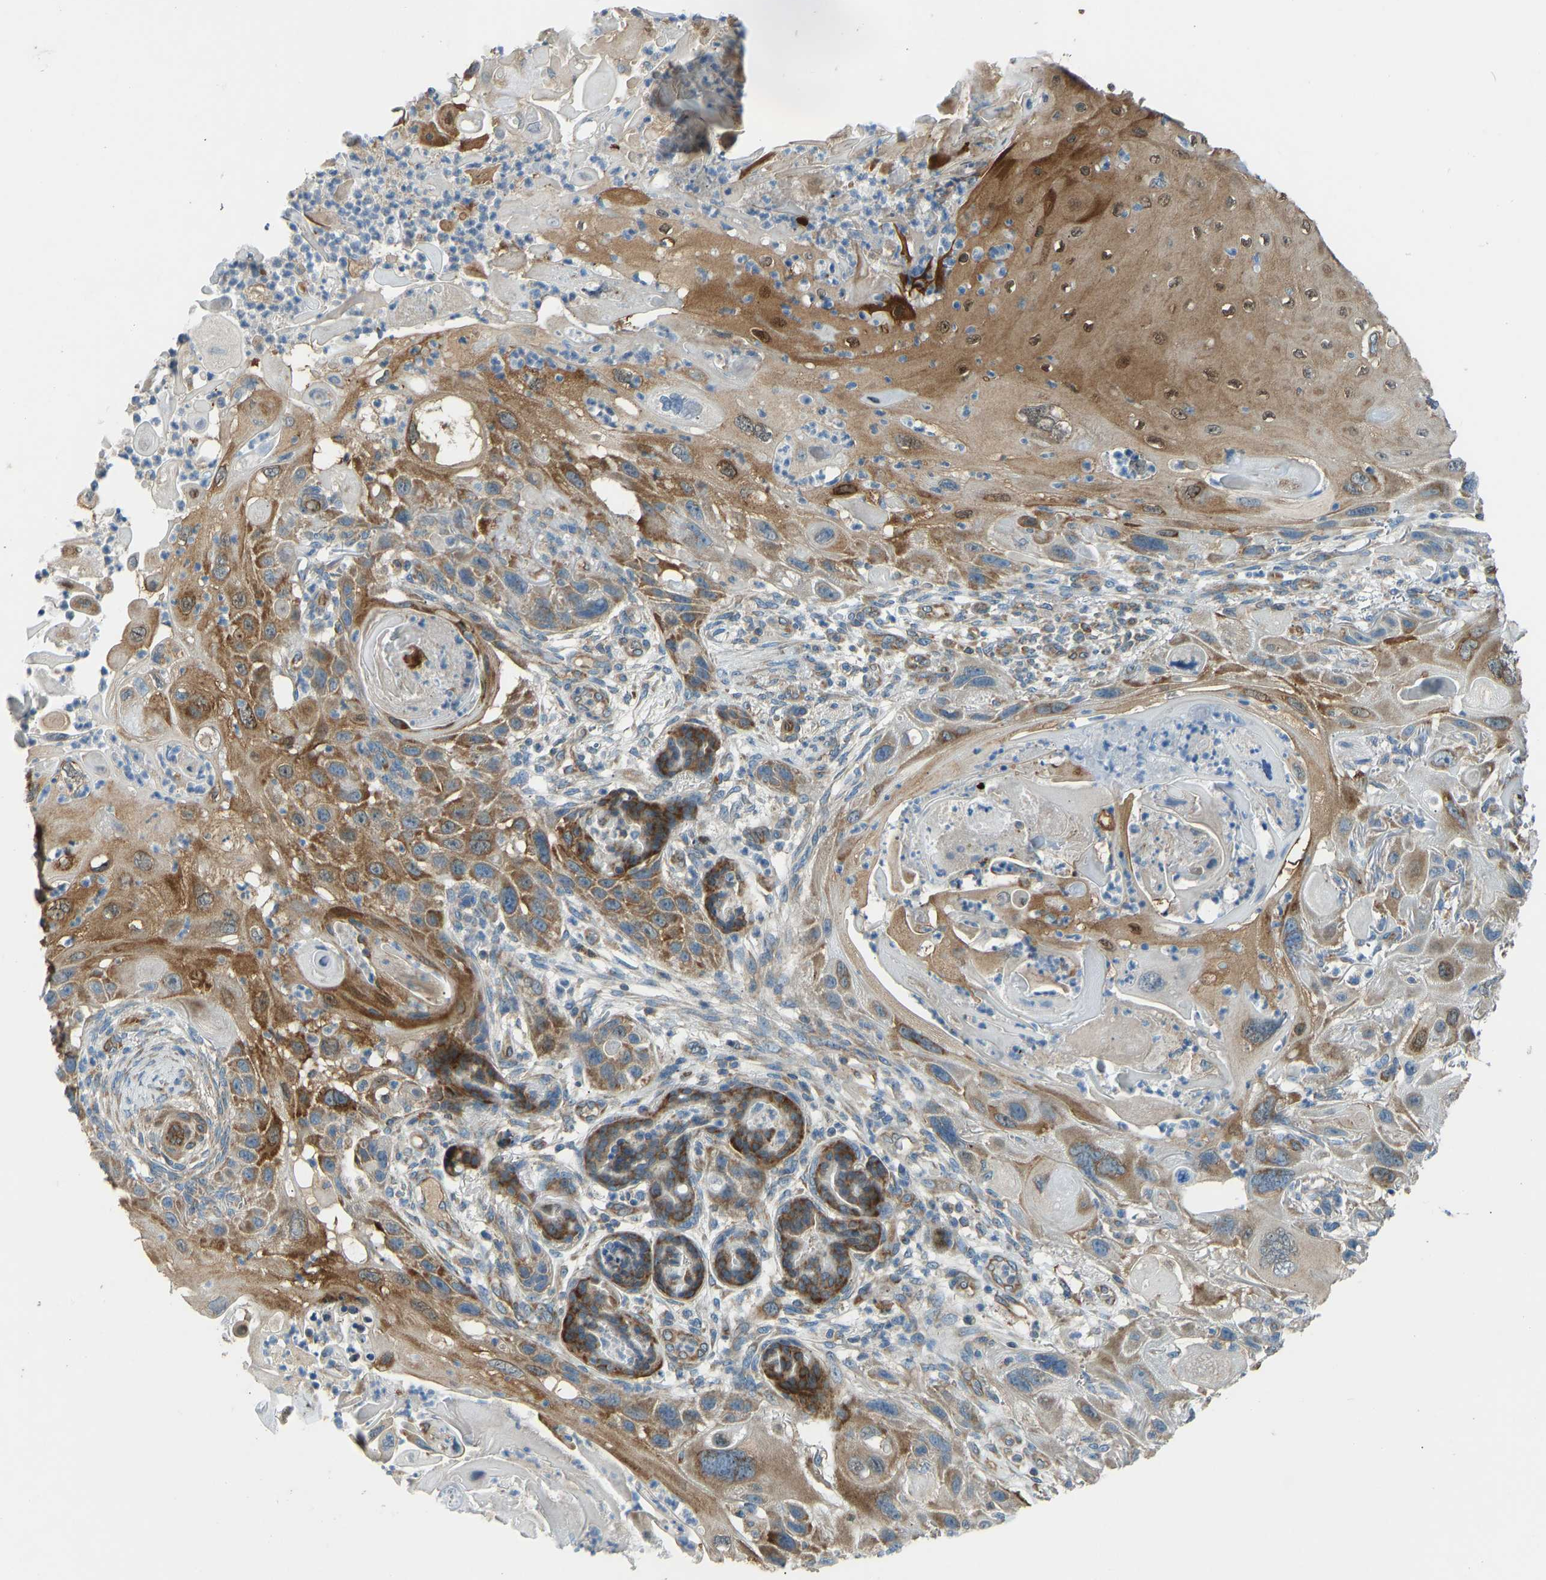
{"staining": {"intensity": "moderate", "quantity": ">75%", "location": "cytoplasmic/membranous,nuclear"}, "tissue": "skin cancer", "cell_type": "Tumor cells", "image_type": "cancer", "snomed": [{"axis": "morphology", "description": "Squamous cell carcinoma, NOS"}, {"axis": "topography", "description": "Skin"}], "caption": "Human skin squamous cell carcinoma stained with a protein marker reveals moderate staining in tumor cells.", "gene": "STAU2", "patient": {"sex": "female", "age": 77}}